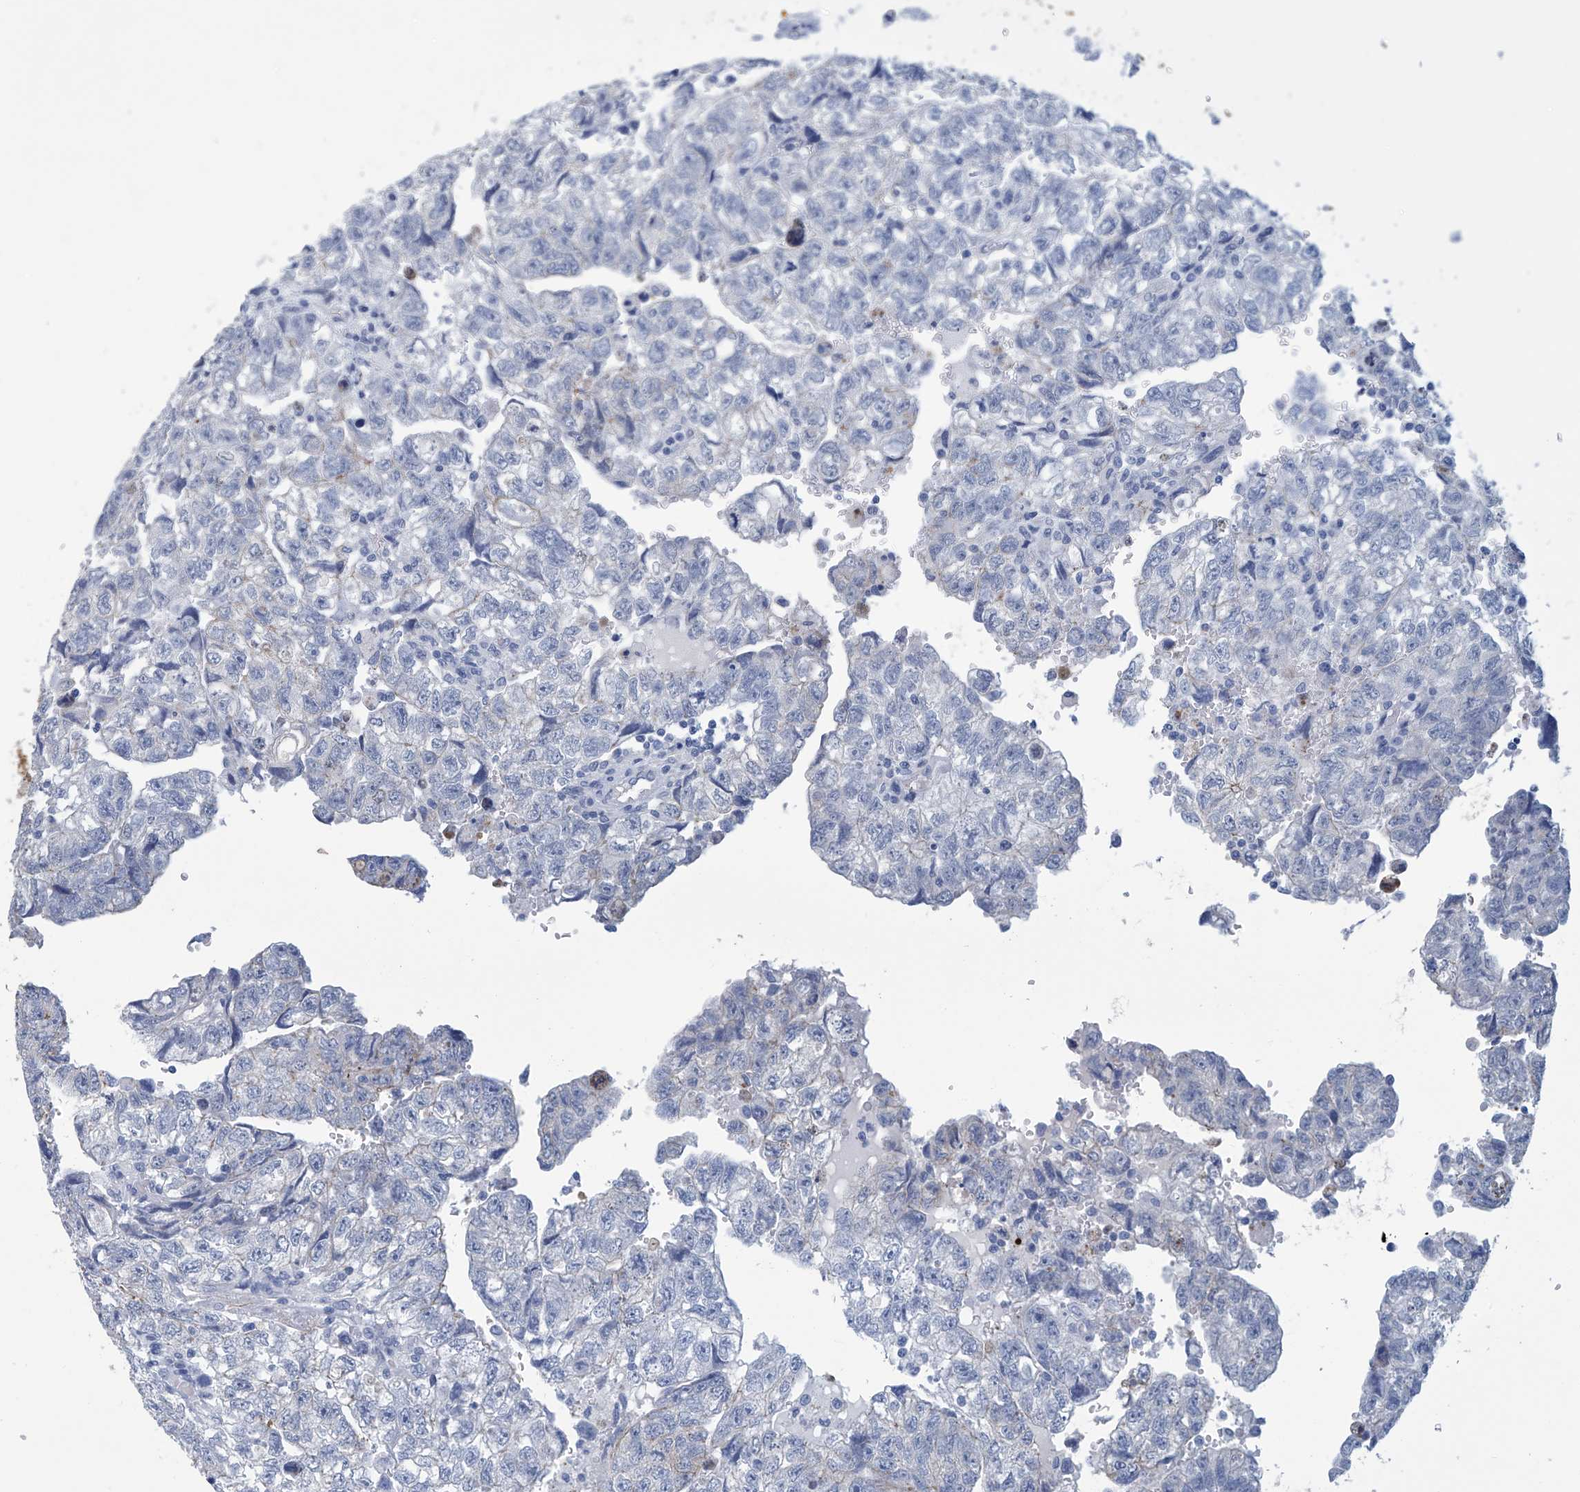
{"staining": {"intensity": "negative", "quantity": "none", "location": "none"}, "tissue": "testis cancer", "cell_type": "Tumor cells", "image_type": "cancer", "snomed": [{"axis": "morphology", "description": "Carcinoma, Embryonal, NOS"}, {"axis": "topography", "description": "Testis"}], "caption": "Embryonal carcinoma (testis) was stained to show a protein in brown. There is no significant staining in tumor cells.", "gene": "DSP", "patient": {"sex": "male", "age": 36}}